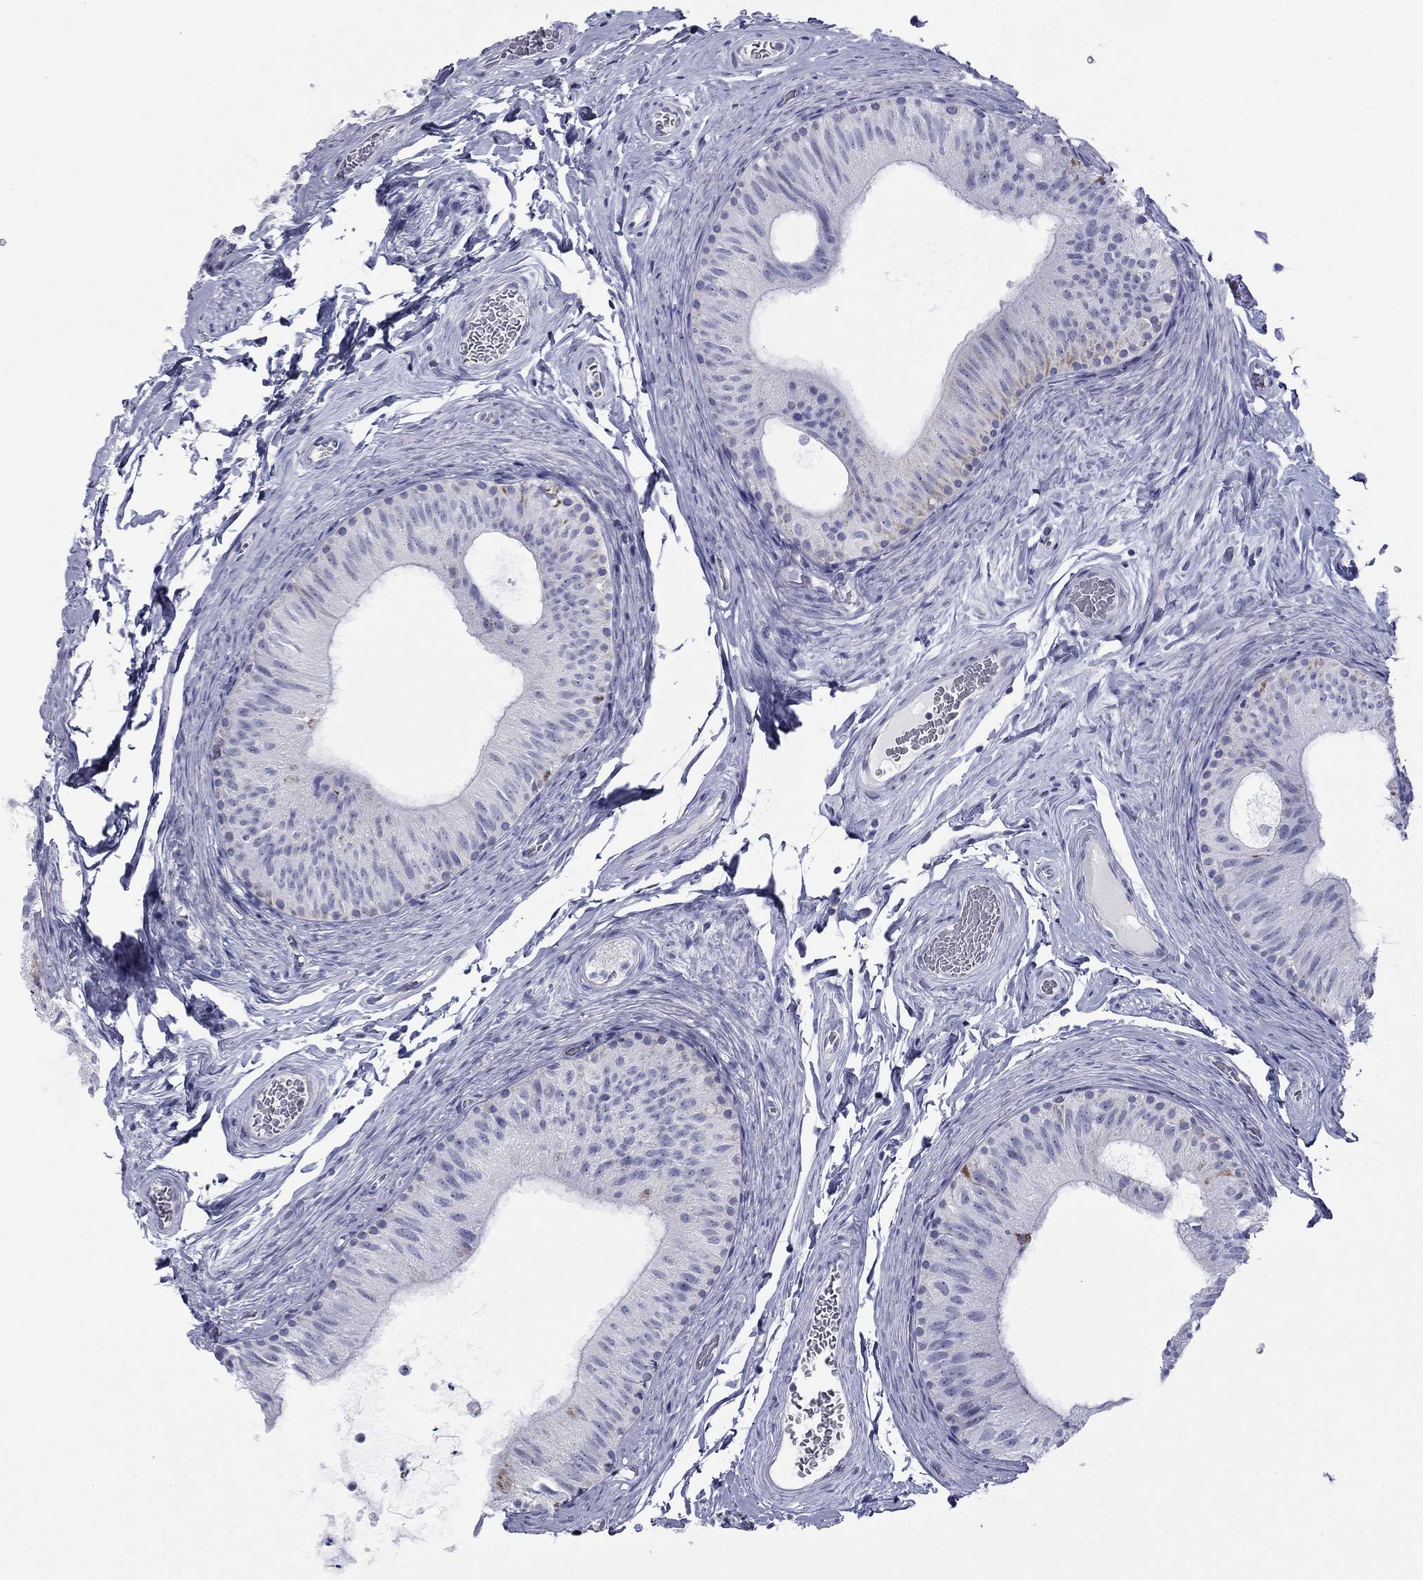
{"staining": {"intensity": "negative", "quantity": "none", "location": "none"}, "tissue": "epididymis", "cell_type": "Glandular cells", "image_type": "normal", "snomed": [{"axis": "morphology", "description": "Normal tissue, NOS"}, {"axis": "topography", "description": "Epididymis, spermatic cord, NOS"}, {"axis": "topography", "description": "Epididymis"}], "caption": "A histopathology image of epididymis stained for a protein shows no brown staining in glandular cells.", "gene": "ZP2", "patient": {"sex": "male", "age": 31}}